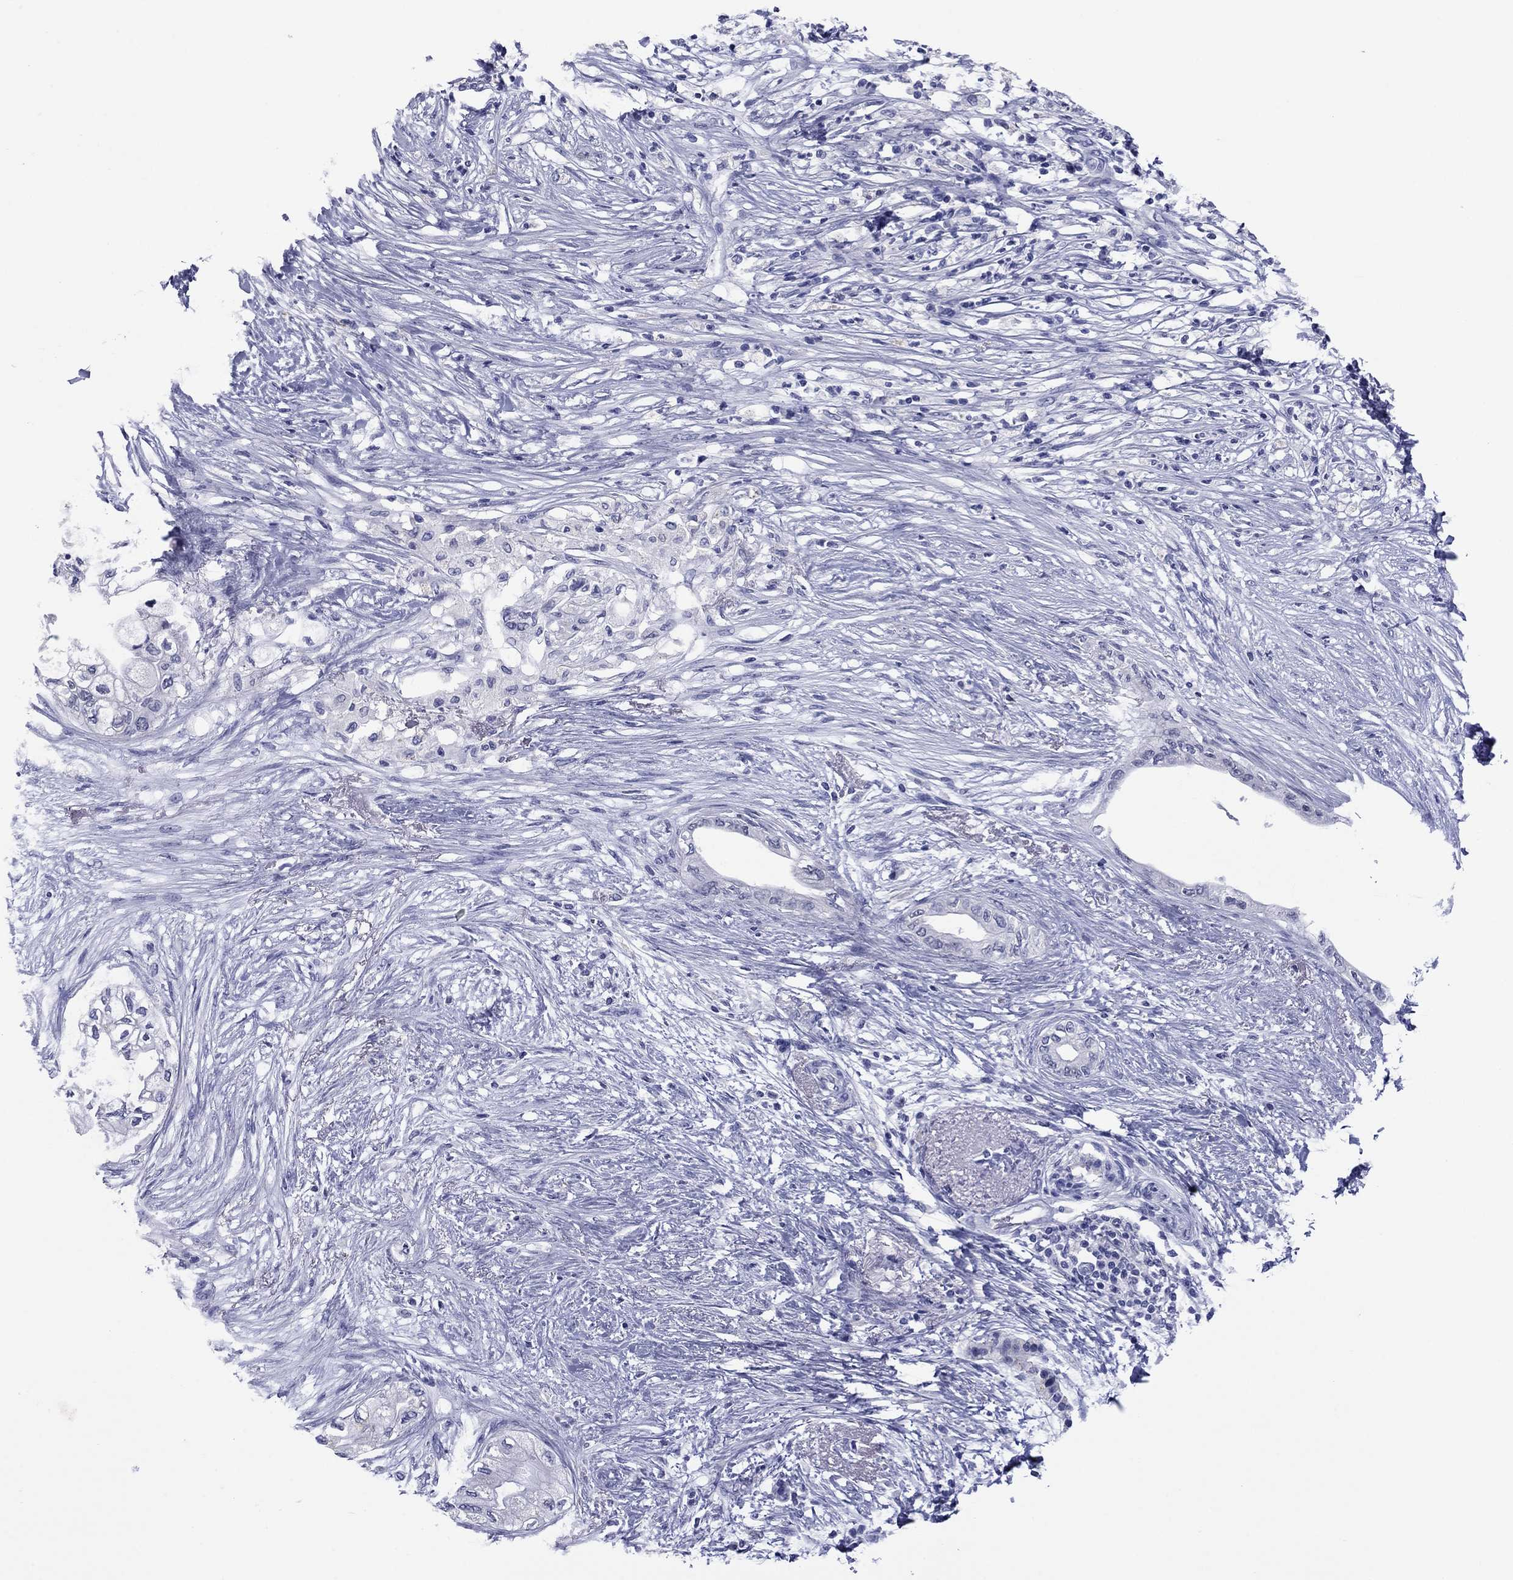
{"staining": {"intensity": "negative", "quantity": "none", "location": "none"}, "tissue": "pancreatic cancer", "cell_type": "Tumor cells", "image_type": "cancer", "snomed": [{"axis": "morphology", "description": "Normal tissue, NOS"}, {"axis": "morphology", "description": "Adenocarcinoma, NOS"}, {"axis": "topography", "description": "Pancreas"}, {"axis": "topography", "description": "Duodenum"}], "caption": "An image of adenocarcinoma (pancreatic) stained for a protein reveals no brown staining in tumor cells.", "gene": "TCFL5", "patient": {"sex": "female", "age": 60}}